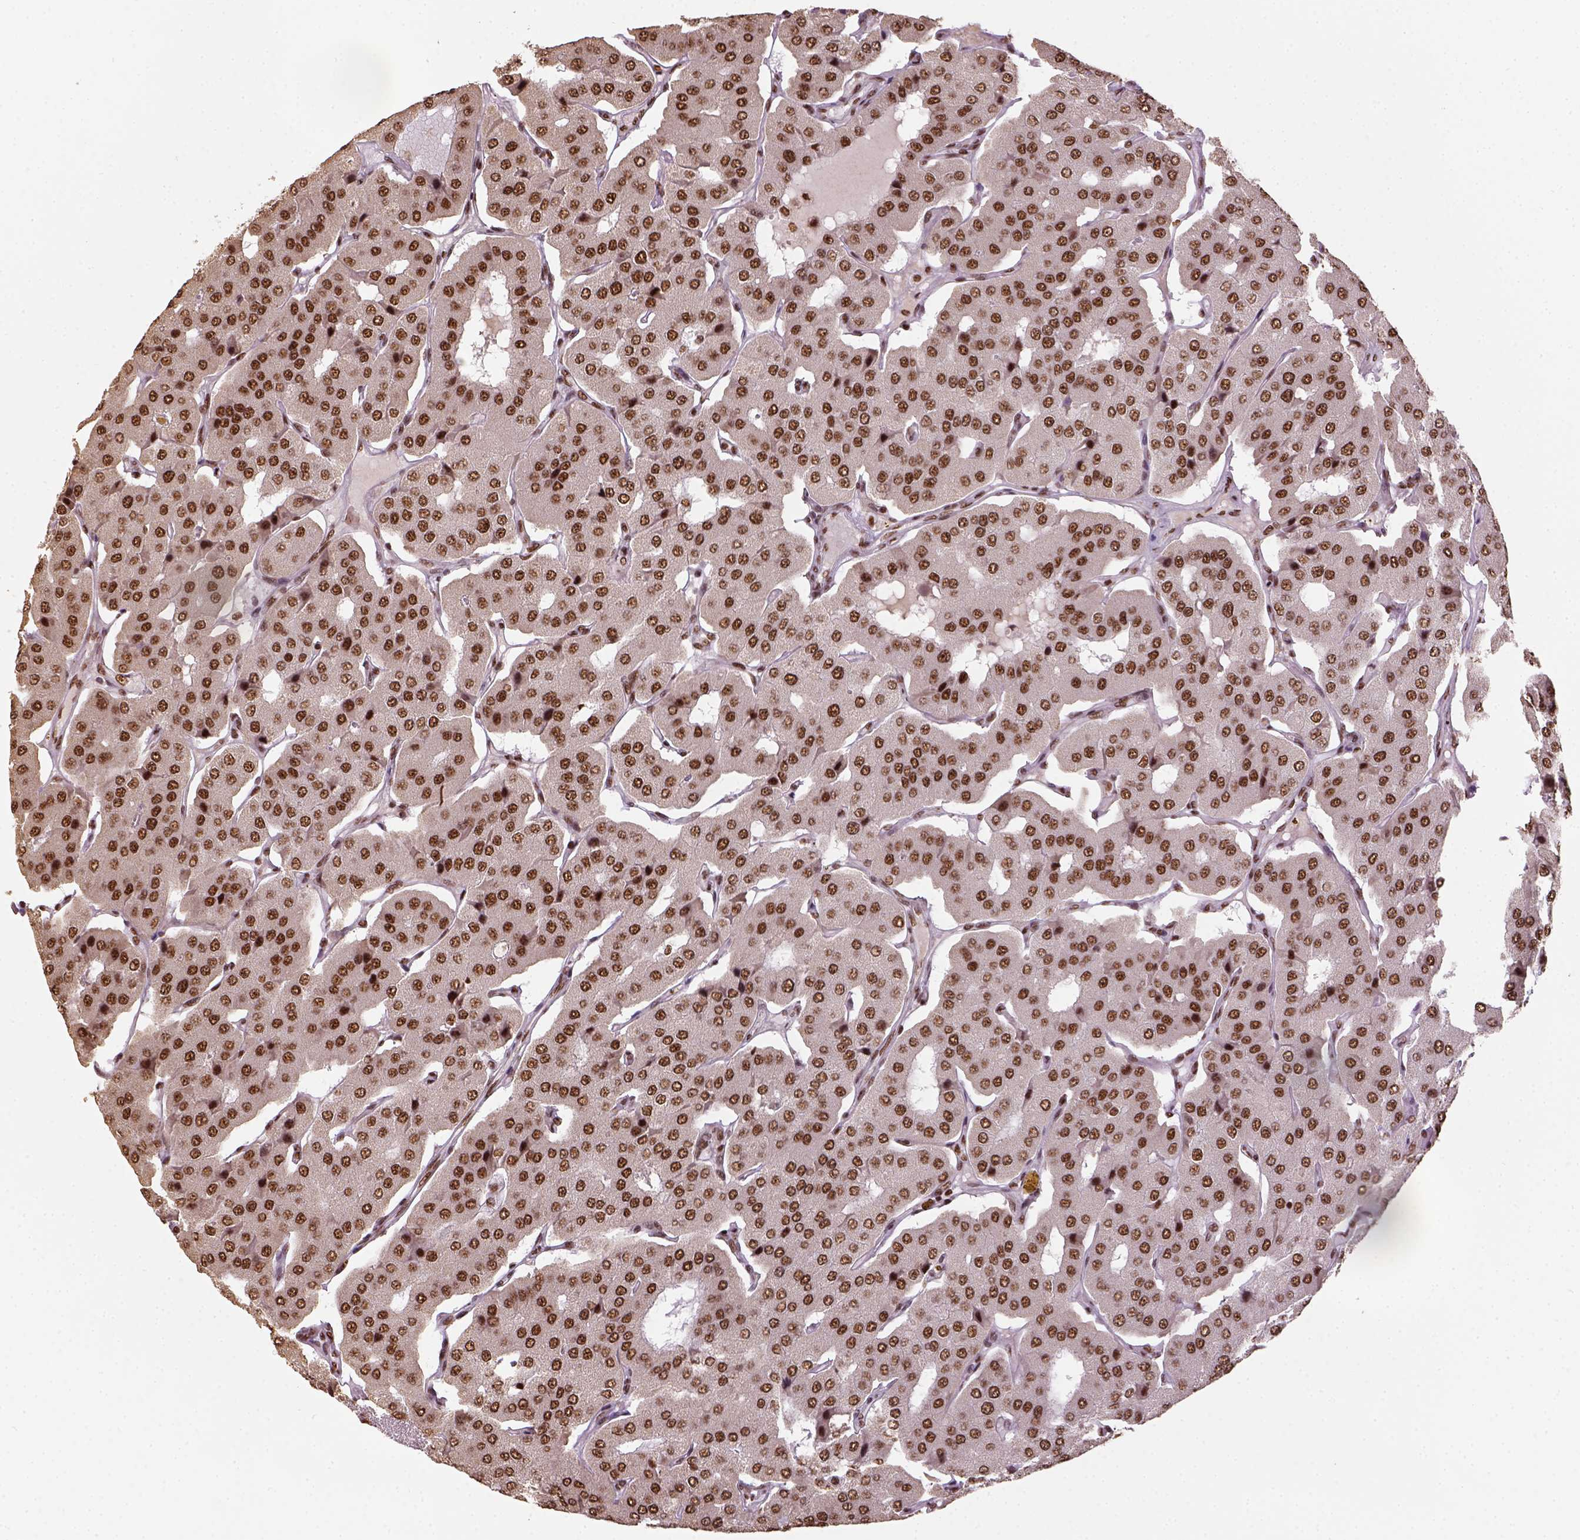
{"staining": {"intensity": "moderate", "quantity": ">75%", "location": "nuclear"}, "tissue": "parathyroid gland", "cell_type": "Glandular cells", "image_type": "normal", "snomed": [{"axis": "morphology", "description": "Normal tissue, NOS"}, {"axis": "morphology", "description": "Adenoma, NOS"}, {"axis": "topography", "description": "Parathyroid gland"}], "caption": "Parathyroid gland stained with immunohistochemistry (IHC) demonstrates moderate nuclear positivity in approximately >75% of glandular cells.", "gene": "CCAR1", "patient": {"sex": "female", "age": 86}}